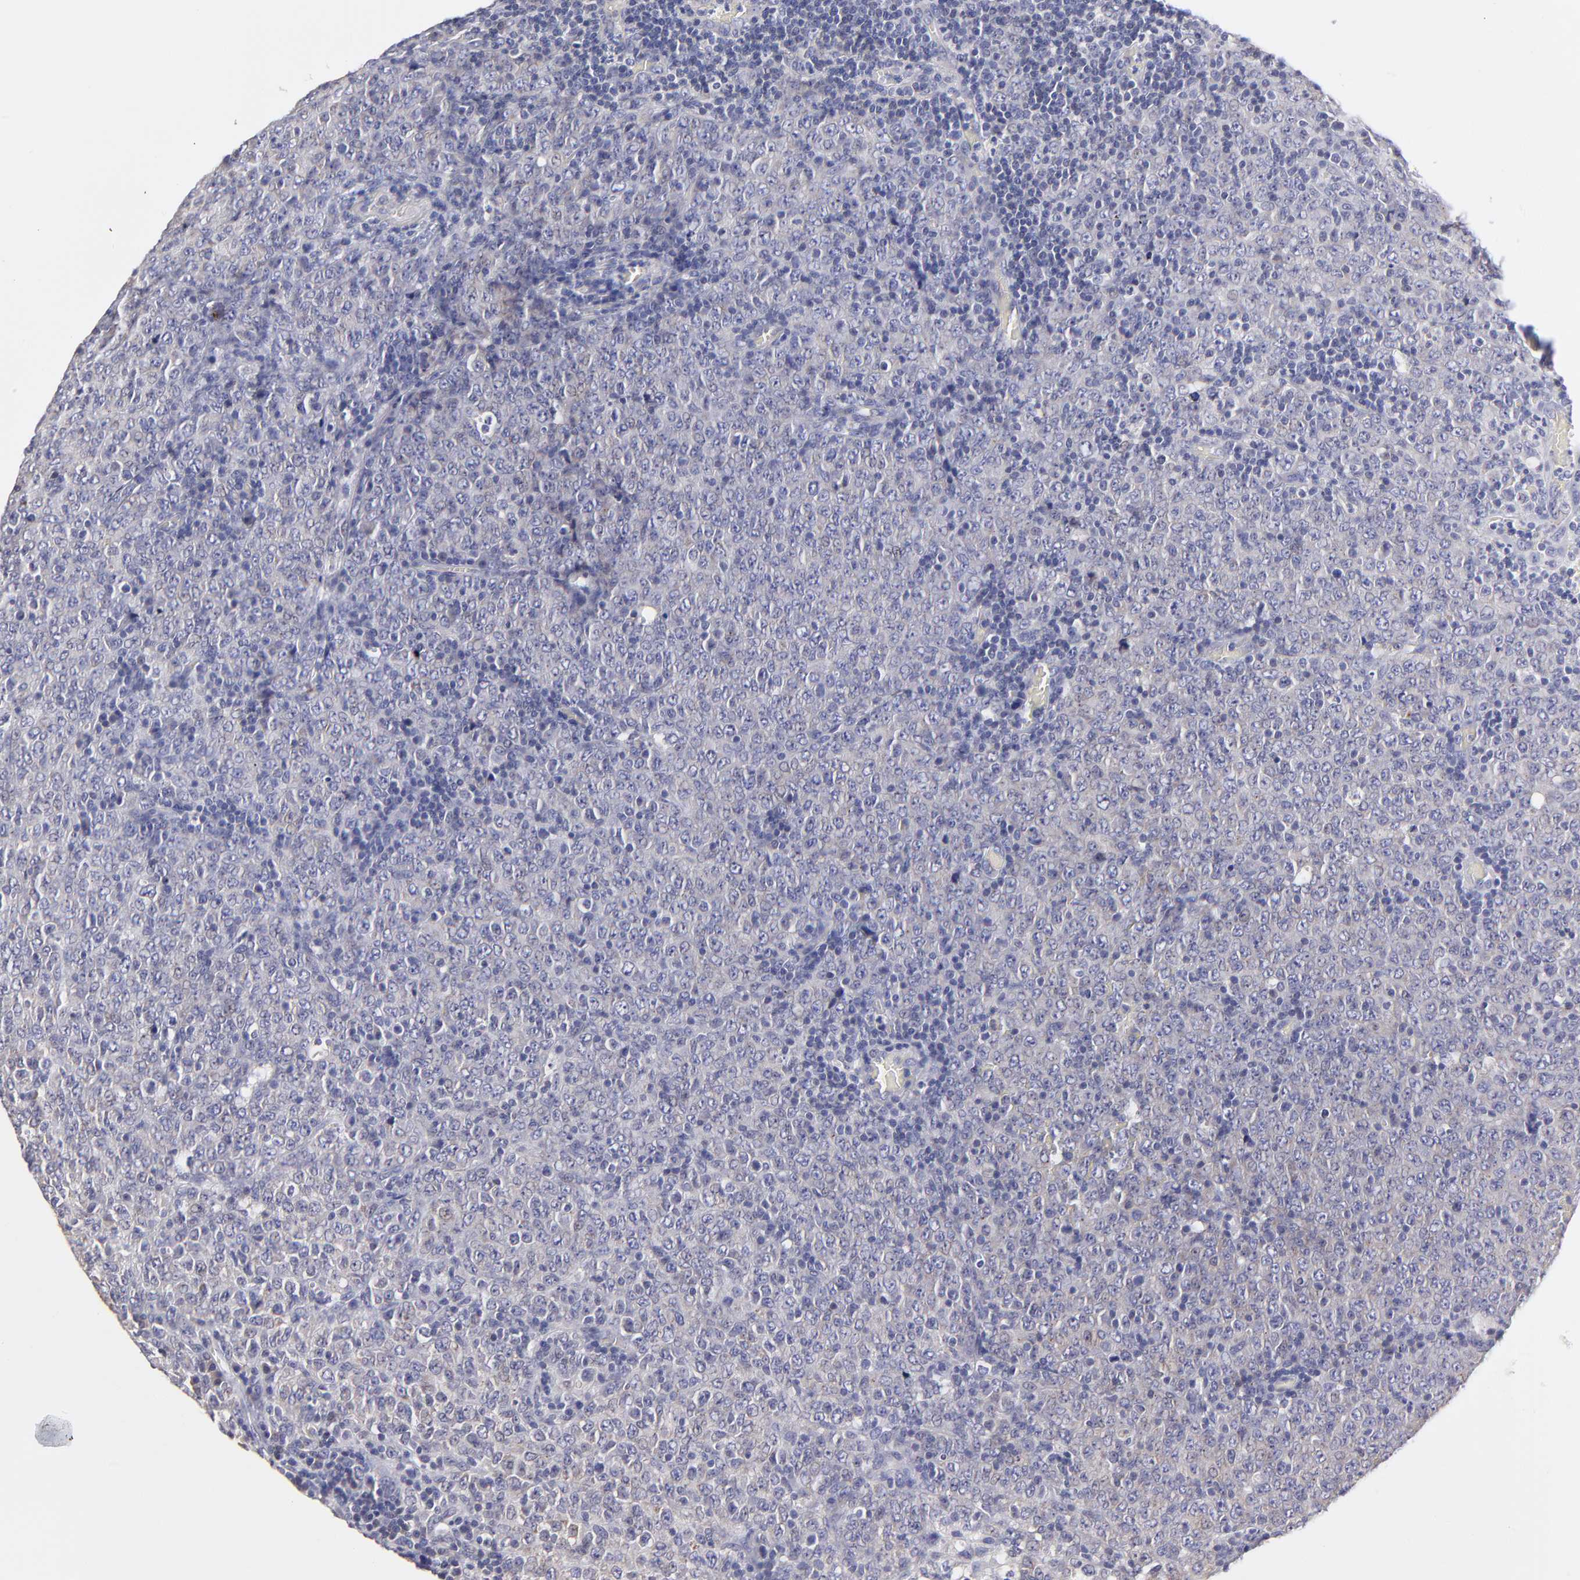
{"staining": {"intensity": "negative", "quantity": "none", "location": "none"}, "tissue": "lymphoma", "cell_type": "Tumor cells", "image_type": "cancer", "snomed": [{"axis": "morphology", "description": "Malignant lymphoma, non-Hodgkin's type, High grade"}, {"axis": "topography", "description": "Tonsil"}], "caption": "There is no significant expression in tumor cells of malignant lymphoma, non-Hodgkin's type (high-grade). Nuclei are stained in blue.", "gene": "BTG2", "patient": {"sex": "female", "age": 36}}